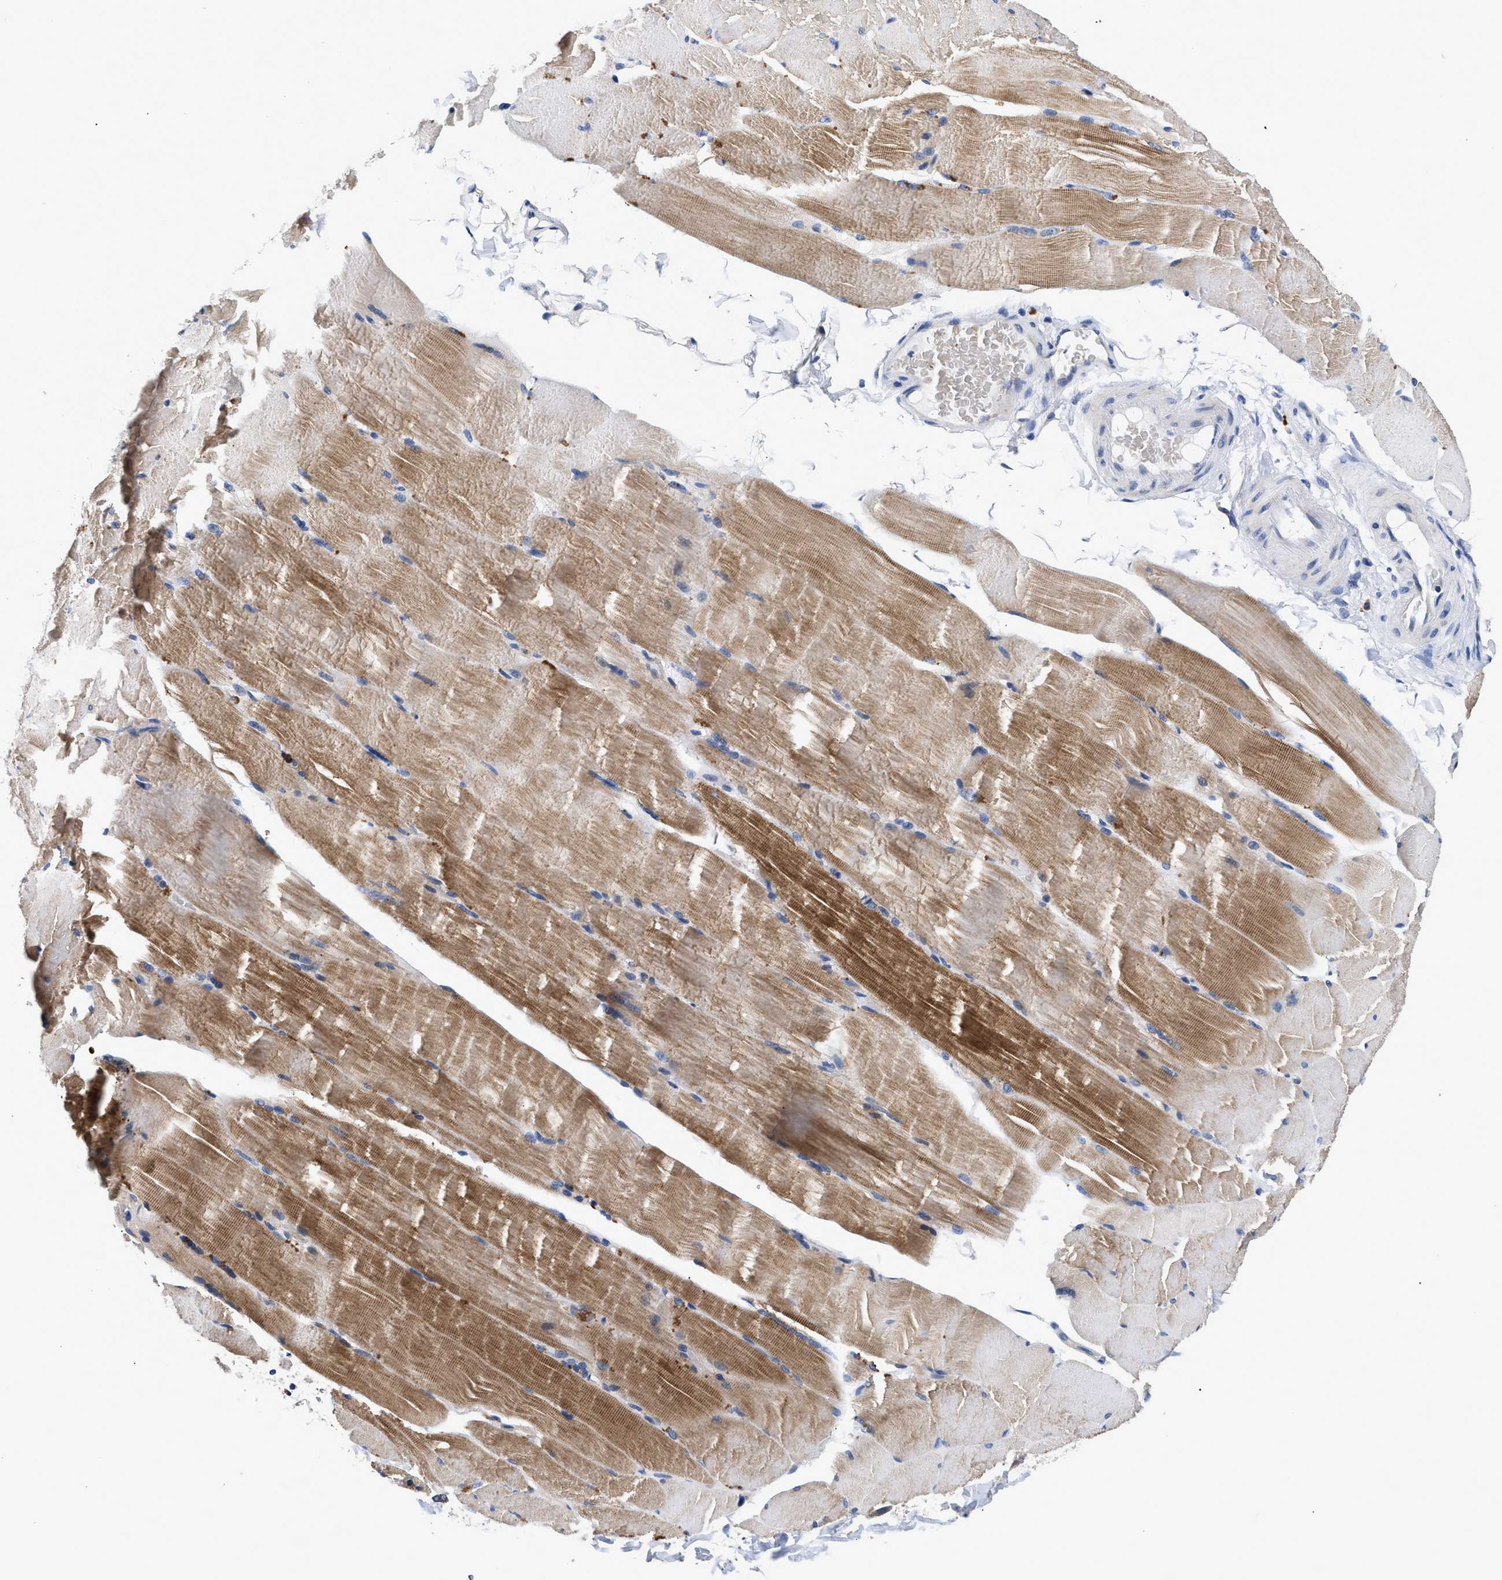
{"staining": {"intensity": "moderate", "quantity": ">75%", "location": "cytoplasmic/membranous"}, "tissue": "skeletal muscle", "cell_type": "Myocytes", "image_type": "normal", "snomed": [{"axis": "morphology", "description": "Normal tissue, NOS"}, {"axis": "topography", "description": "Skin"}, {"axis": "topography", "description": "Skeletal muscle"}], "caption": "Skeletal muscle stained with immunohistochemistry (IHC) reveals moderate cytoplasmic/membranous positivity in about >75% of myocytes.", "gene": "RINT1", "patient": {"sex": "male", "age": 83}}